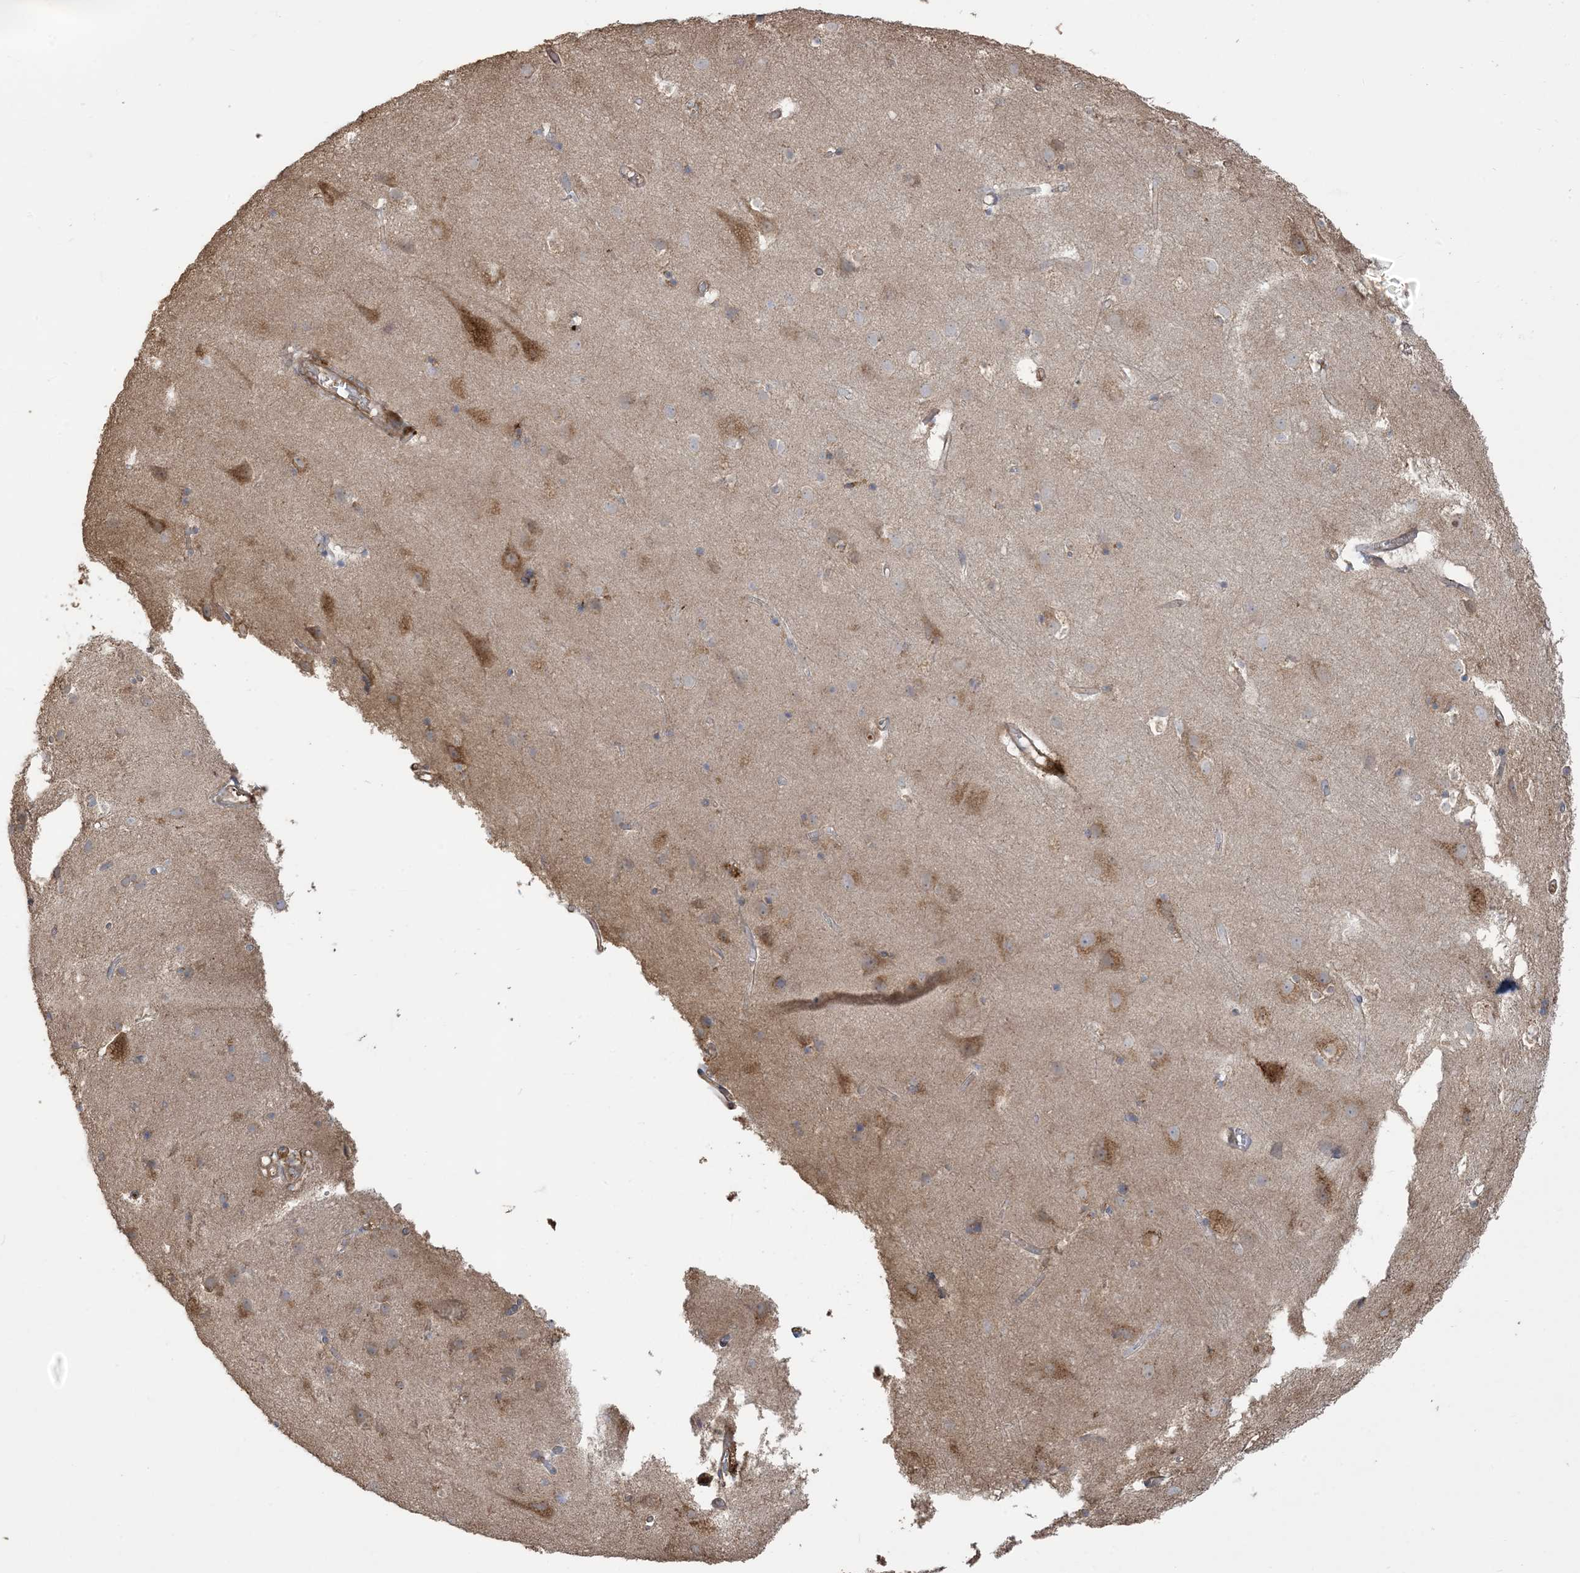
{"staining": {"intensity": "weak", "quantity": ">75%", "location": "cytoplasmic/membranous"}, "tissue": "cerebral cortex", "cell_type": "Endothelial cells", "image_type": "normal", "snomed": [{"axis": "morphology", "description": "Normal tissue, NOS"}, {"axis": "topography", "description": "Cerebral cortex"}], "caption": "A micrograph of cerebral cortex stained for a protein reveals weak cytoplasmic/membranous brown staining in endothelial cells.", "gene": "KLHL18", "patient": {"sex": "male", "age": 54}}